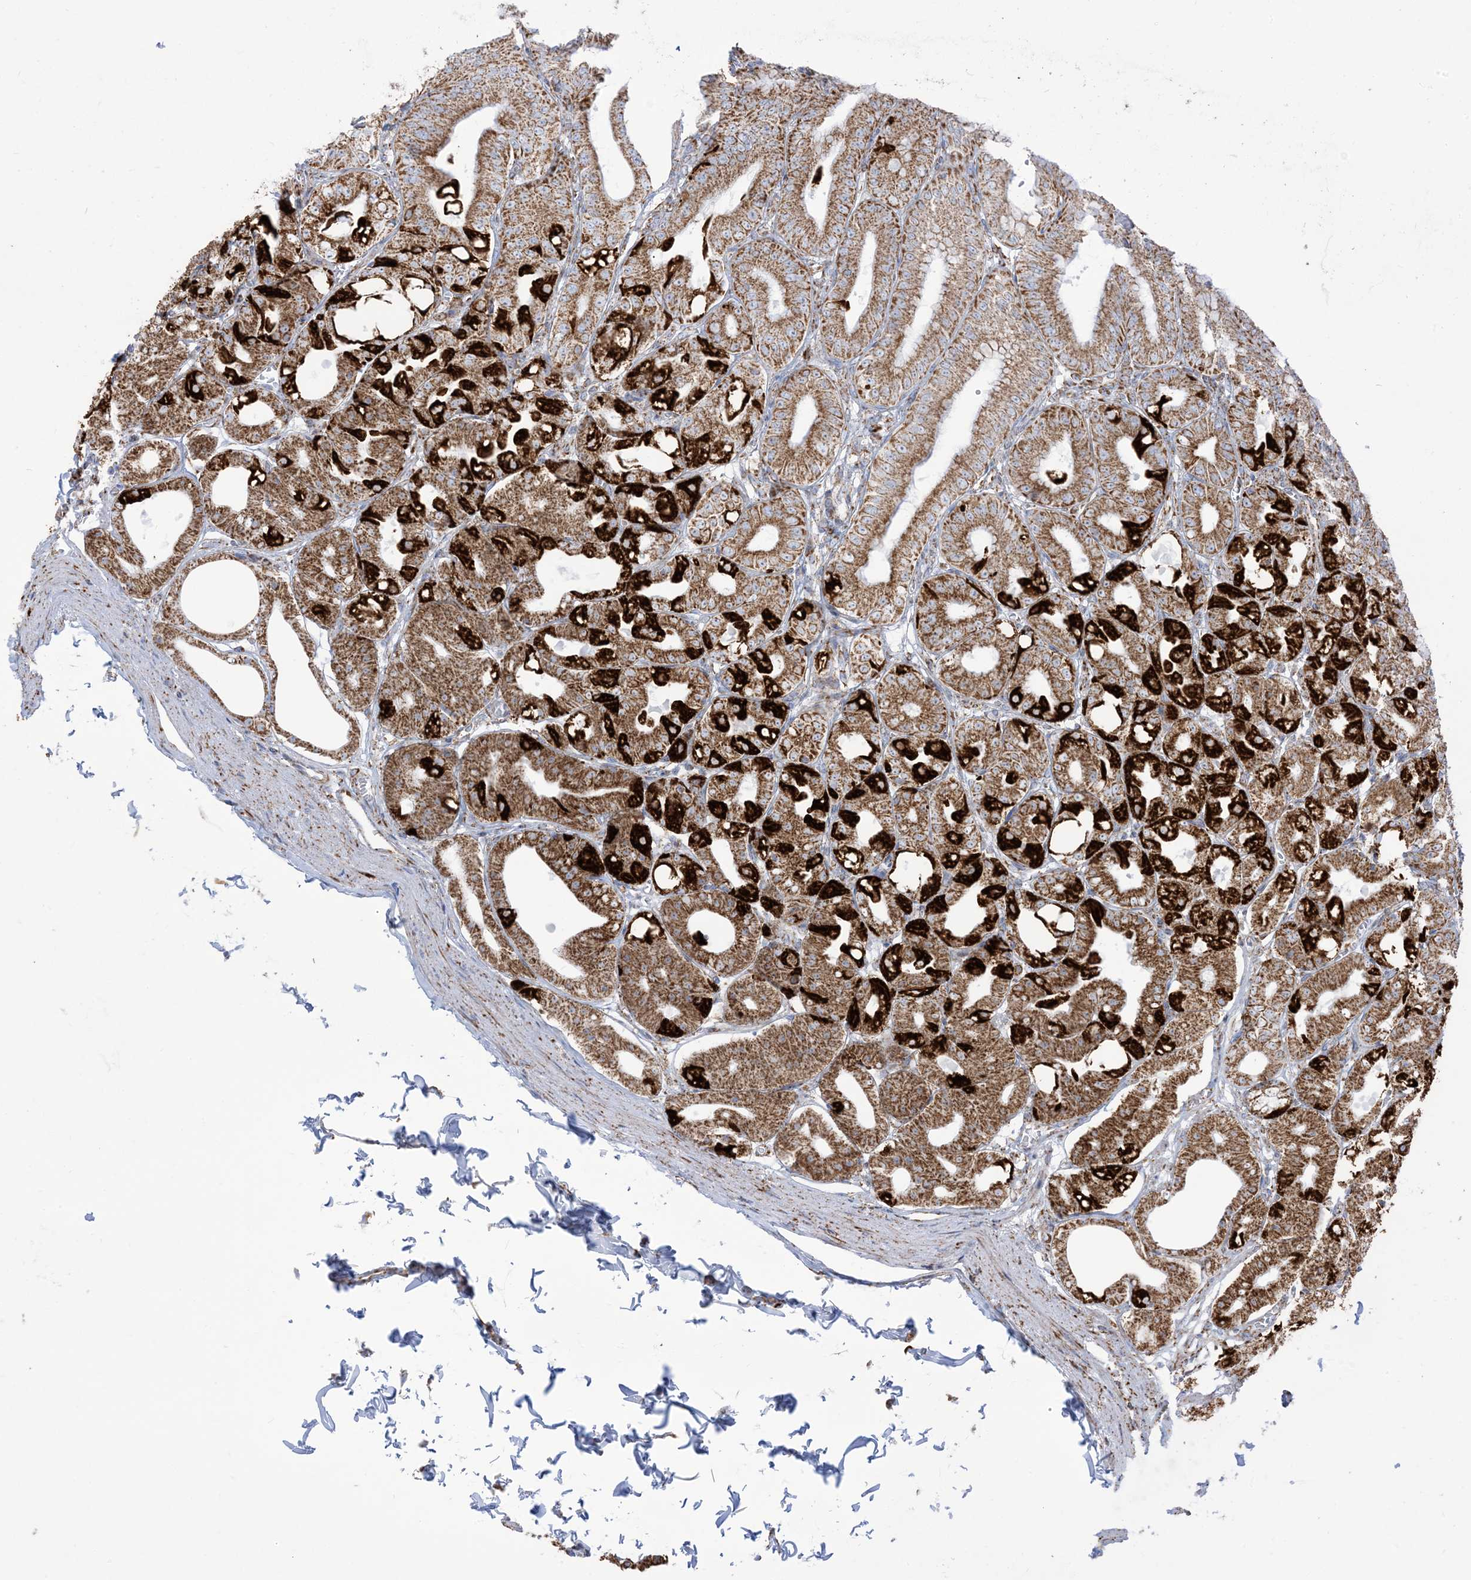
{"staining": {"intensity": "strong", "quantity": ">75%", "location": "cytoplasmic/membranous"}, "tissue": "stomach", "cell_type": "Glandular cells", "image_type": "normal", "snomed": [{"axis": "morphology", "description": "Normal tissue, NOS"}, {"axis": "topography", "description": "Stomach, lower"}], "caption": "This histopathology image displays immunohistochemistry staining of unremarkable stomach, with high strong cytoplasmic/membranous expression in approximately >75% of glandular cells.", "gene": "SAMM50", "patient": {"sex": "male", "age": 71}}